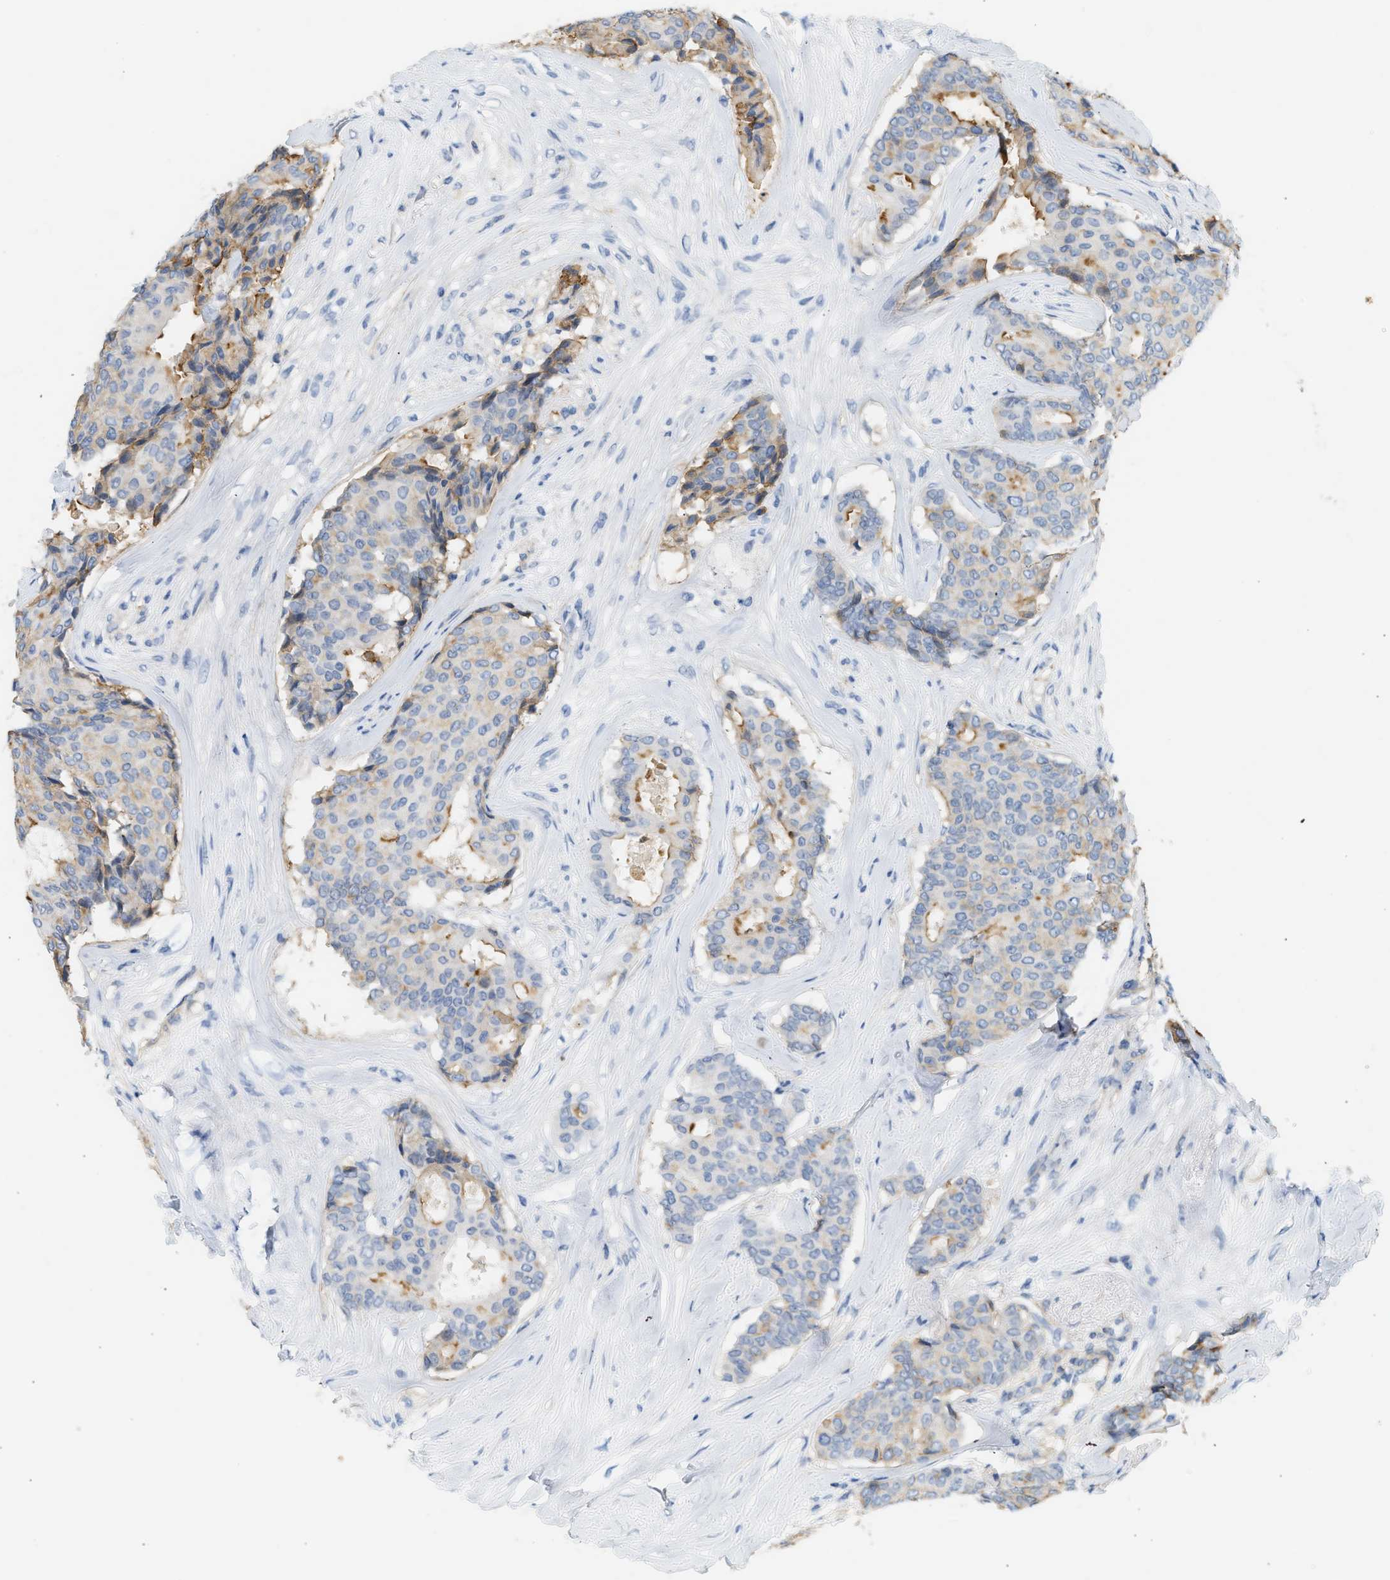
{"staining": {"intensity": "moderate", "quantity": "<25%", "location": "cytoplasmic/membranous"}, "tissue": "breast cancer", "cell_type": "Tumor cells", "image_type": "cancer", "snomed": [{"axis": "morphology", "description": "Duct carcinoma"}, {"axis": "topography", "description": "Breast"}], "caption": "Human breast intraductal carcinoma stained with a protein marker demonstrates moderate staining in tumor cells.", "gene": "BVES", "patient": {"sex": "female", "age": 75}}